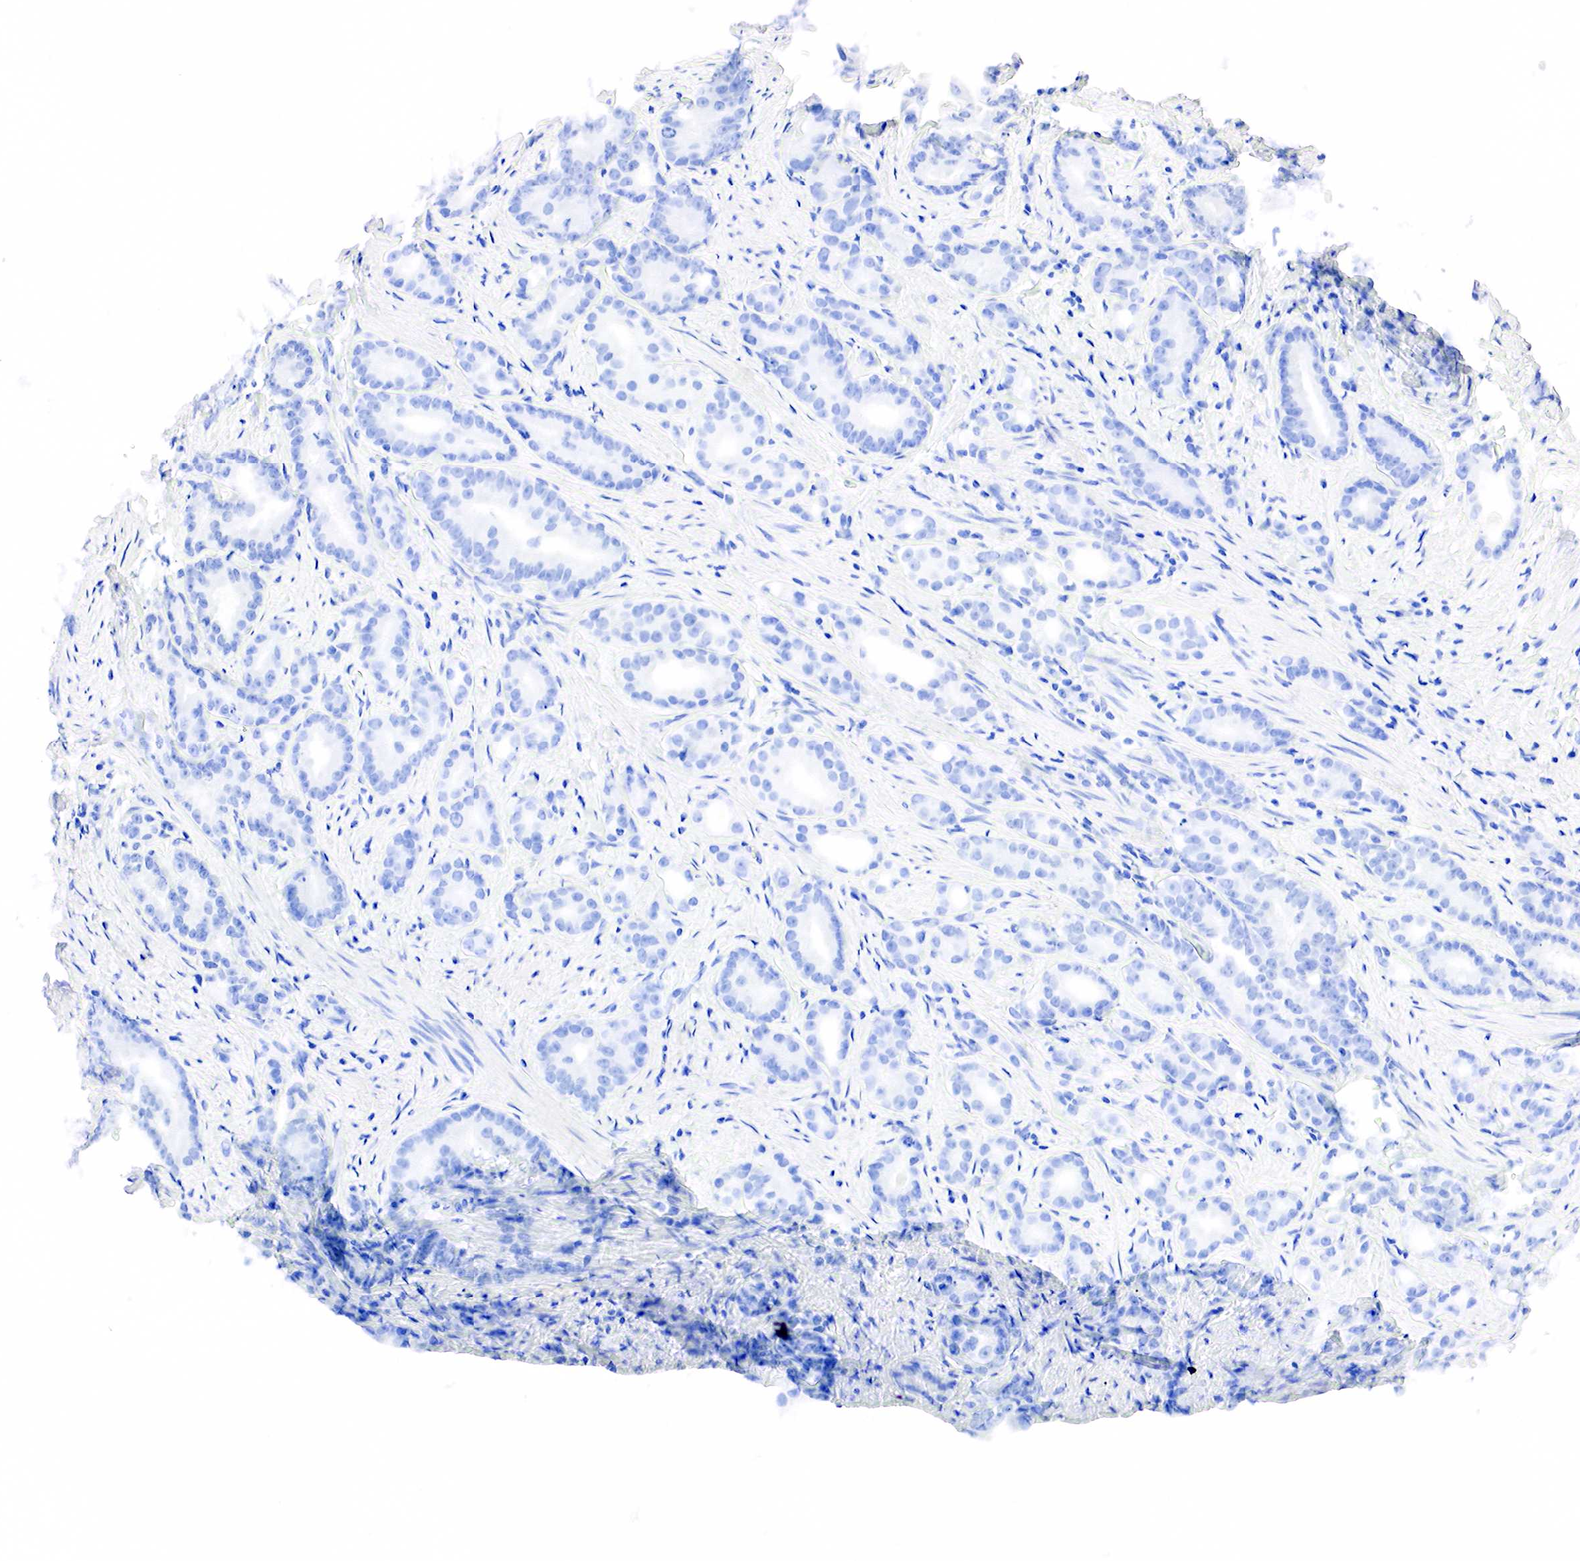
{"staining": {"intensity": "negative", "quantity": "none", "location": "none"}, "tissue": "prostate cancer", "cell_type": "Tumor cells", "image_type": "cancer", "snomed": [{"axis": "morphology", "description": "Adenocarcinoma, Medium grade"}, {"axis": "topography", "description": "Prostate"}], "caption": "DAB (3,3'-diaminobenzidine) immunohistochemical staining of prostate cancer shows no significant staining in tumor cells.", "gene": "PTH", "patient": {"sex": "male", "age": 59}}